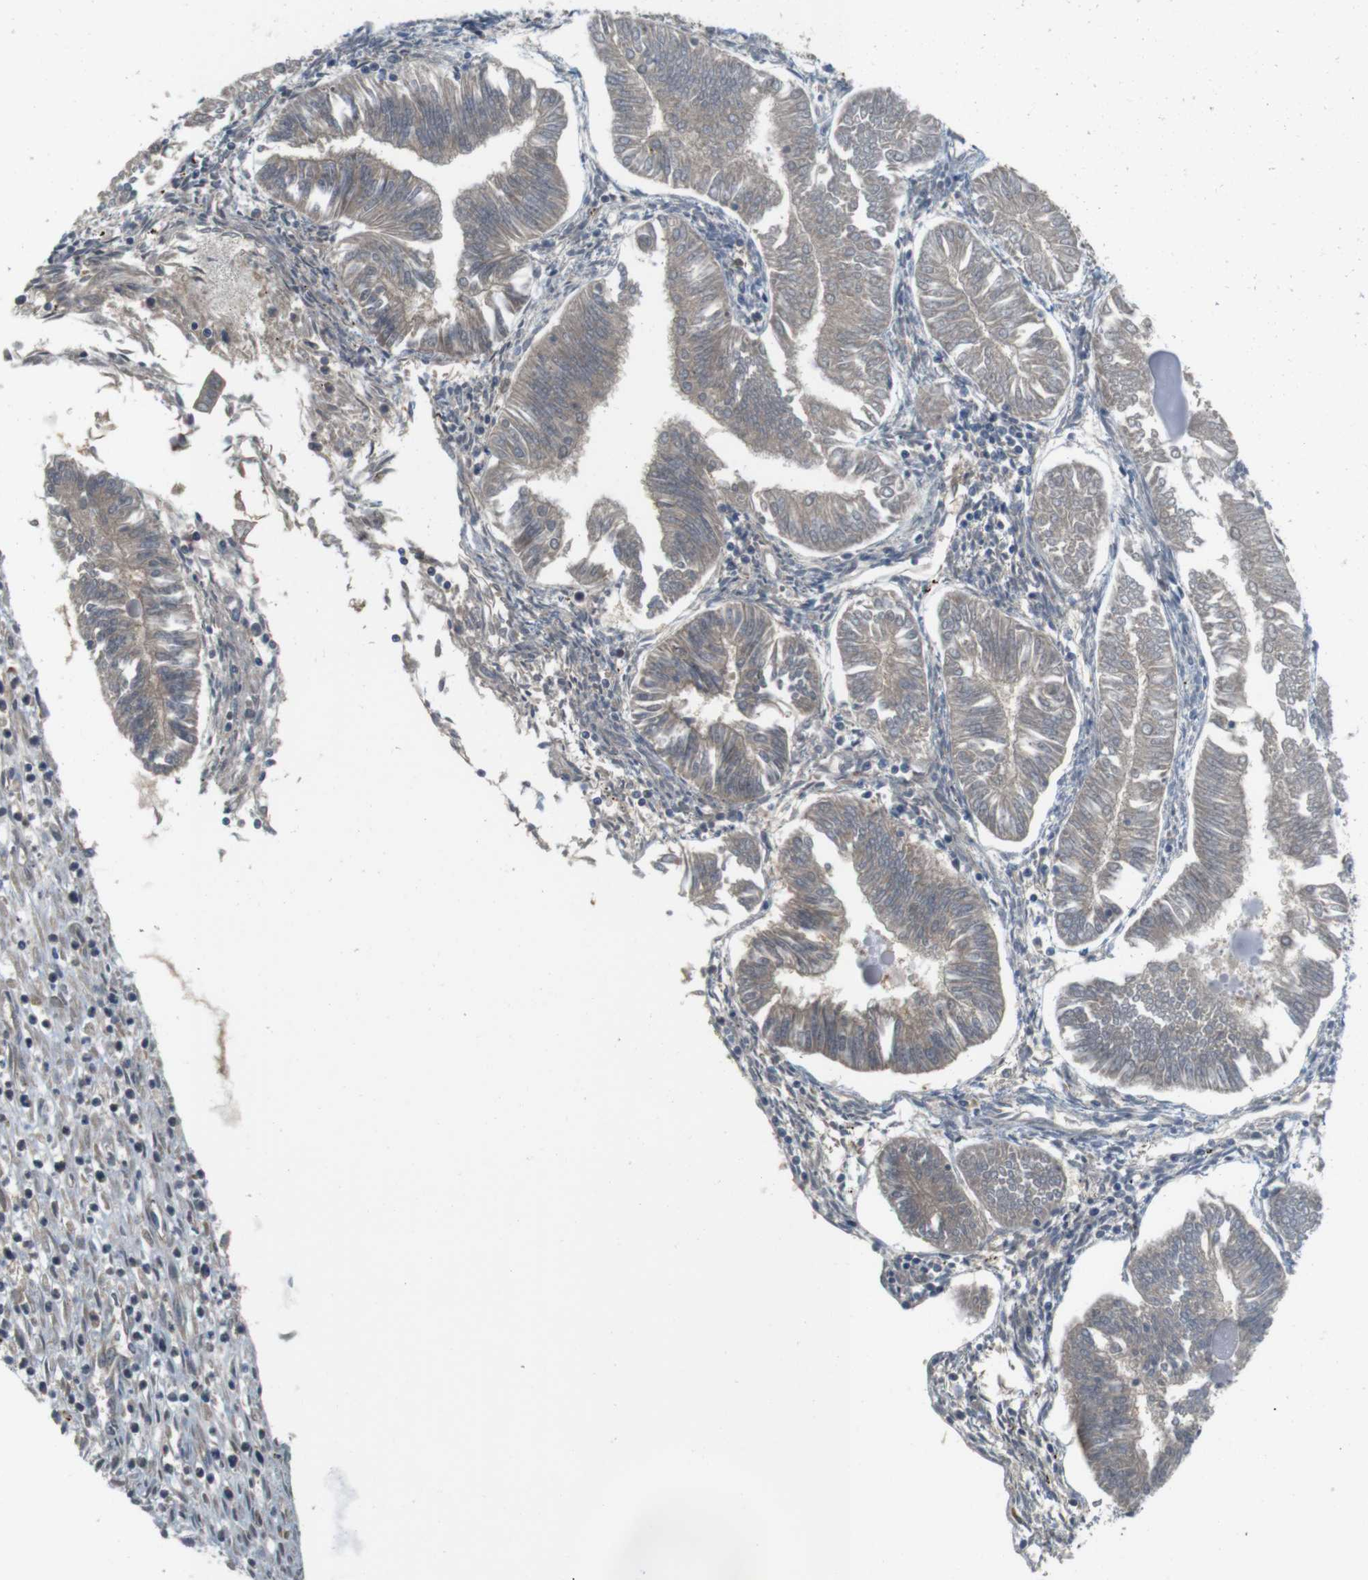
{"staining": {"intensity": "weak", "quantity": "25%-75%", "location": "cytoplasmic/membranous"}, "tissue": "endometrial cancer", "cell_type": "Tumor cells", "image_type": "cancer", "snomed": [{"axis": "morphology", "description": "Adenocarcinoma, NOS"}, {"axis": "topography", "description": "Endometrium"}], "caption": "IHC of human adenocarcinoma (endometrial) exhibits low levels of weak cytoplasmic/membranous staining in about 25%-75% of tumor cells. IHC stains the protein in brown and the nuclei are stained blue.", "gene": "RNF130", "patient": {"sex": "female", "age": 53}}